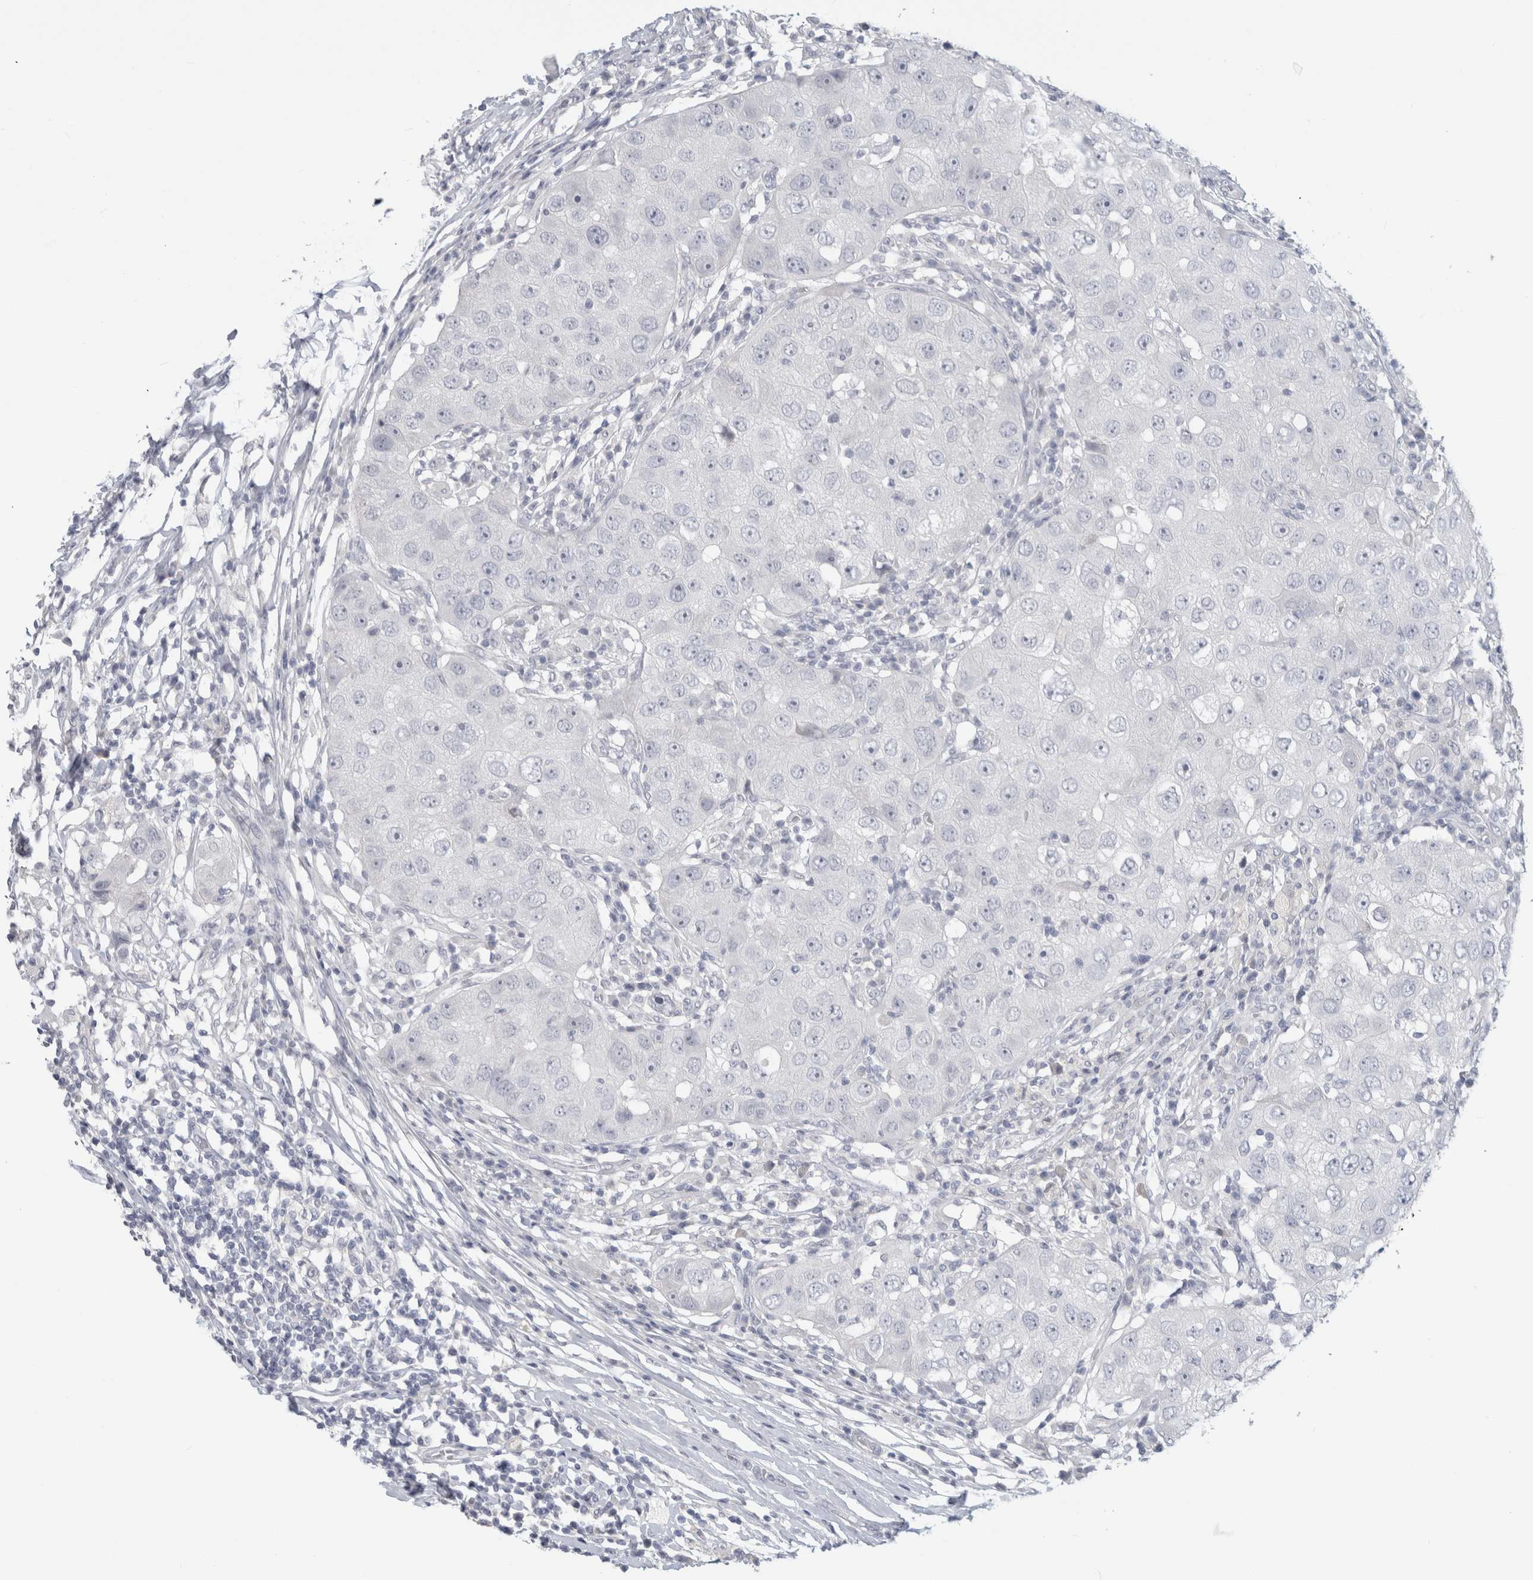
{"staining": {"intensity": "negative", "quantity": "none", "location": "none"}, "tissue": "breast cancer", "cell_type": "Tumor cells", "image_type": "cancer", "snomed": [{"axis": "morphology", "description": "Duct carcinoma"}, {"axis": "topography", "description": "Breast"}], "caption": "A high-resolution photomicrograph shows IHC staining of breast intraductal carcinoma, which displays no significant expression in tumor cells.", "gene": "SLC6A1", "patient": {"sex": "female", "age": 27}}